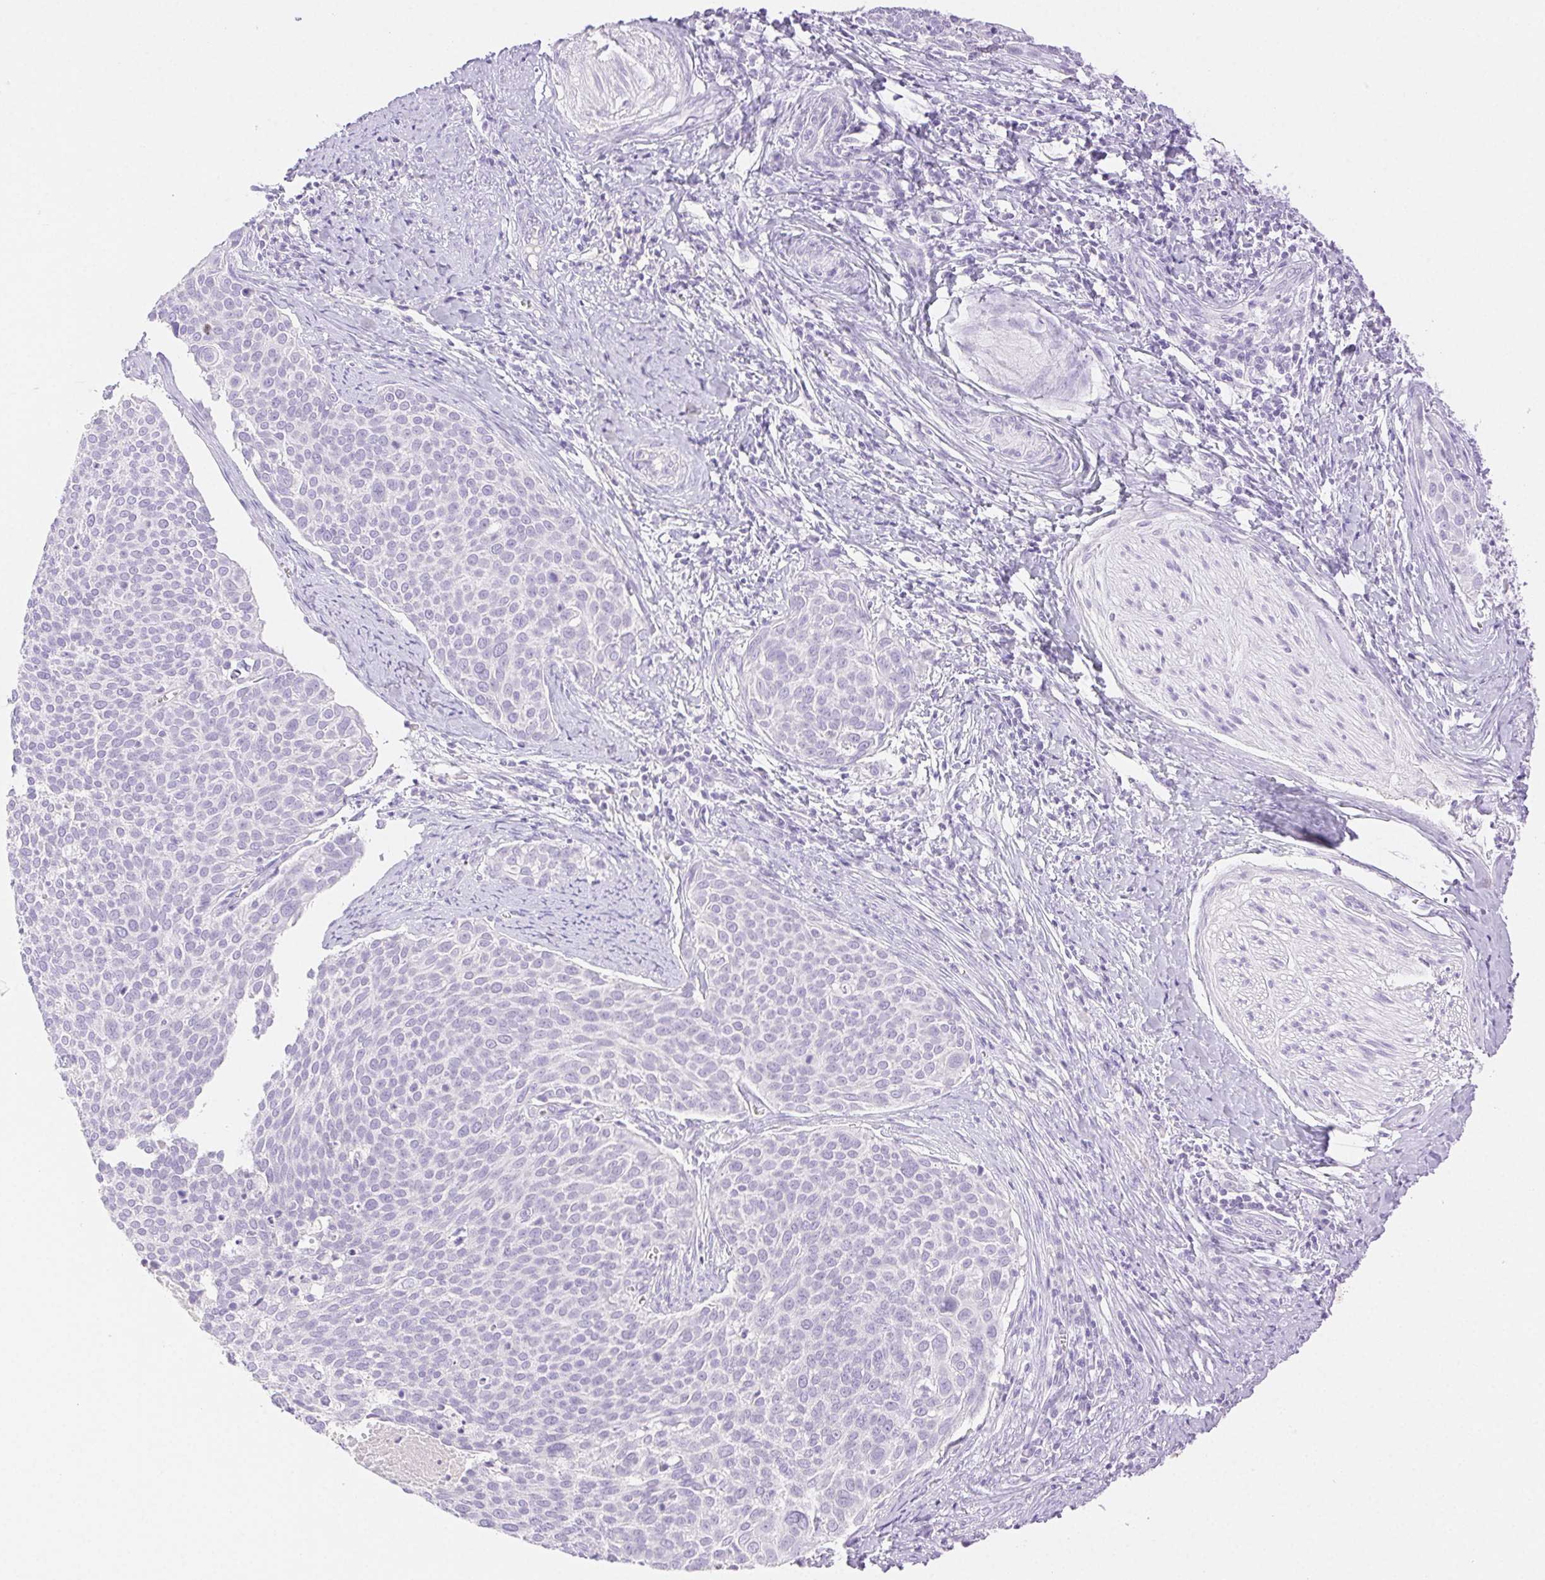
{"staining": {"intensity": "negative", "quantity": "none", "location": "none"}, "tissue": "cervical cancer", "cell_type": "Tumor cells", "image_type": "cancer", "snomed": [{"axis": "morphology", "description": "Squamous cell carcinoma, NOS"}, {"axis": "topography", "description": "Cervix"}], "caption": "A histopathology image of cervical cancer stained for a protein reveals no brown staining in tumor cells.", "gene": "SPACA4", "patient": {"sex": "female", "age": 39}}